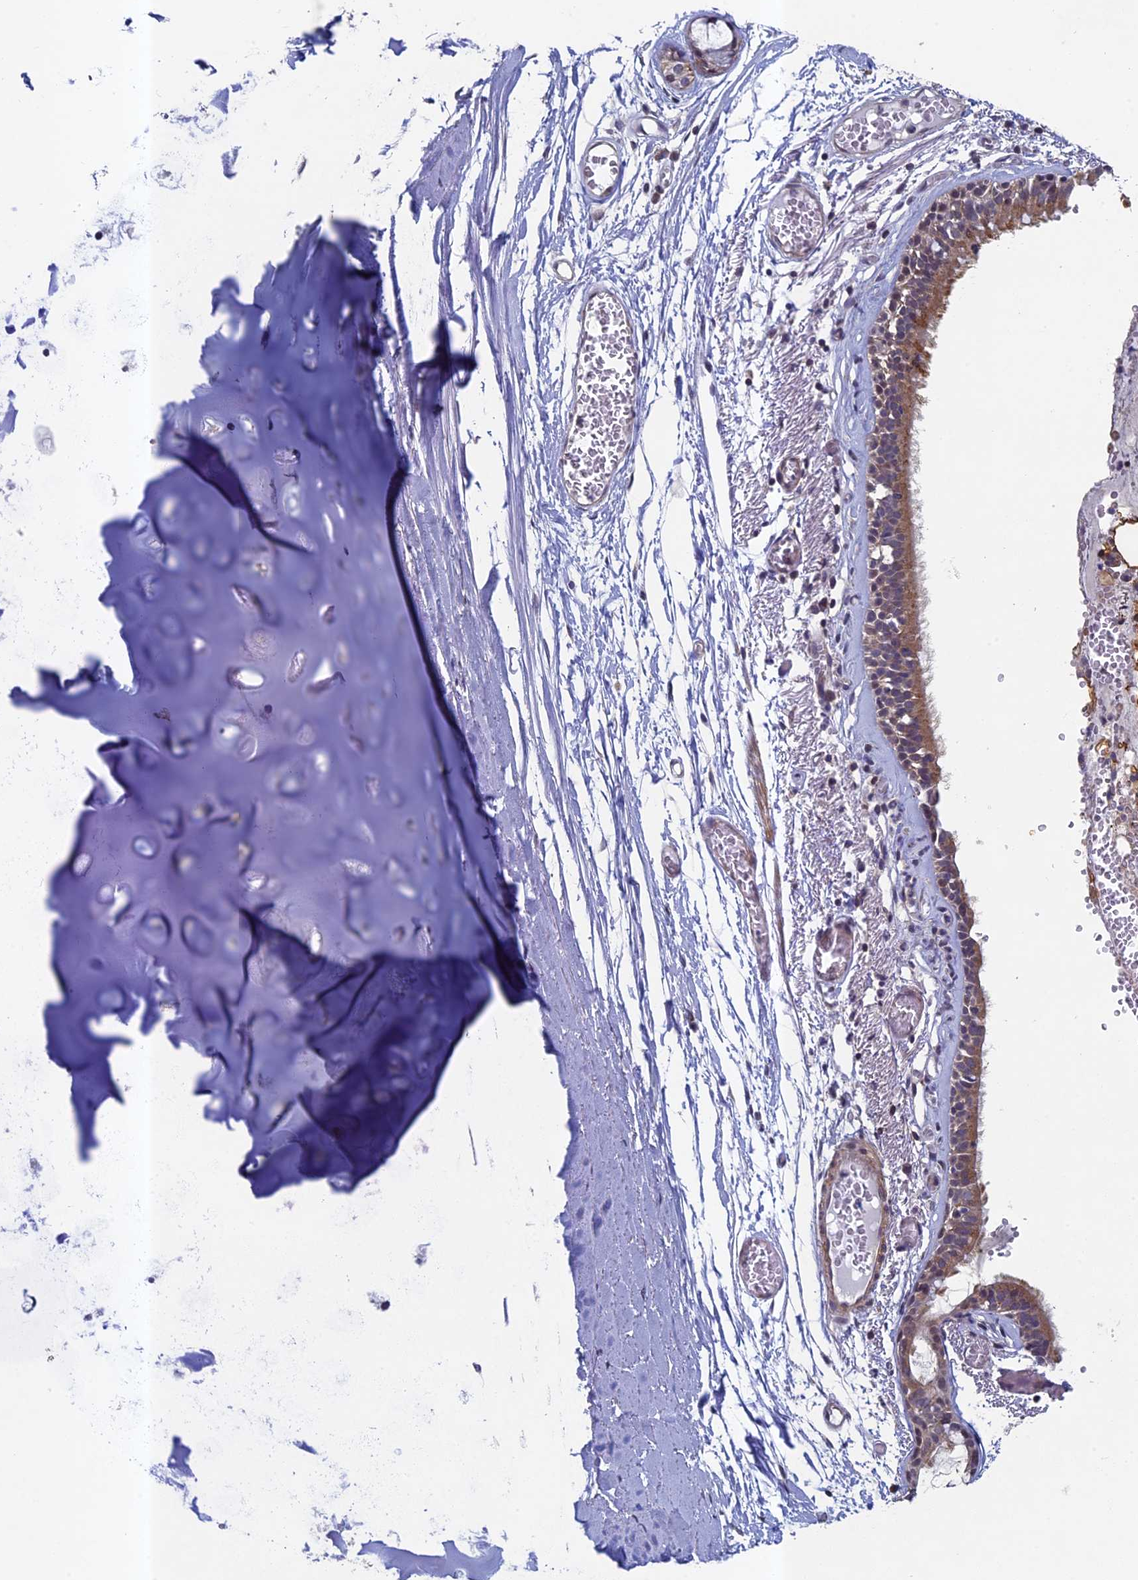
{"staining": {"intensity": "moderate", "quantity": ">75%", "location": "cytoplasmic/membranous"}, "tissue": "bronchus", "cell_type": "Respiratory epithelial cells", "image_type": "normal", "snomed": [{"axis": "morphology", "description": "Normal tissue, NOS"}, {"axis": "topography", "description": "Bronchus"}, {"axis": "topography", "description": "Lung"}], "caption": "DAB (3,3'-diaminobenzidine) immunohistochemical staining of unremarkable human bronchus shows moderate cytoplasmic/membranous protein expression in about >75% of respiratory epithelial cells. (Brightfield microscopy of DAB IHC at high magnification).", "gene": "DIXDC1", "patient": {"sex": "male", "age": 56}}